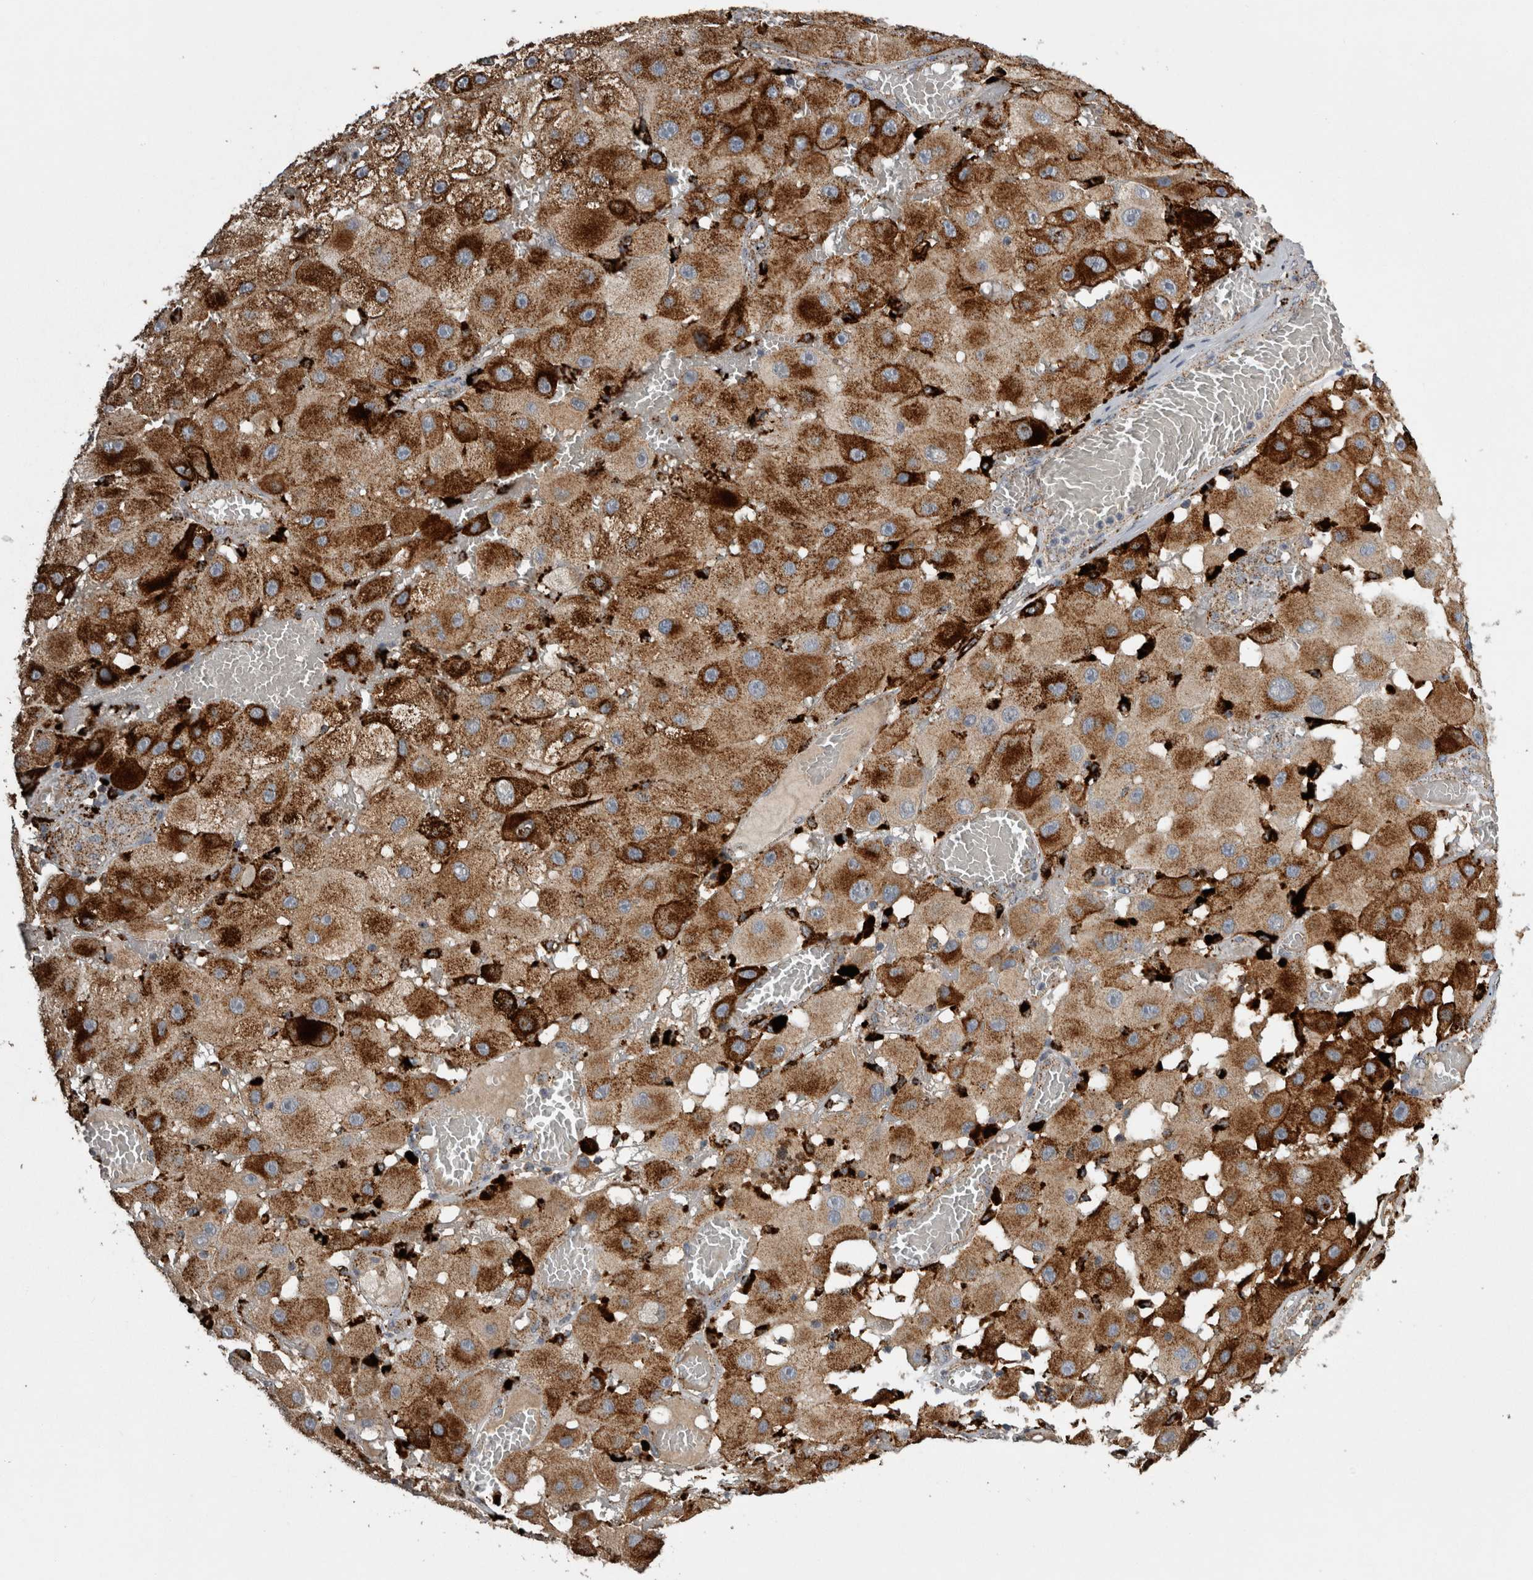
{"staining": {"intensity": "strong", "quantity": ">75%", "location": "cytoplasmic/membranous"}, "tissue": "melanoma", "cell_type": "Tumor cells", "image_type": "cancer", "snomed": [{"axis": "morphology", "description": "Malignant melanoma, NOS"}, {"axis": "topography", "description": "Skin"}], "caption": "Immunohistochemical staining of human melanoma demonstrates high levels of strong cytoplasmic/membranous protein staining in approximately >75% of tumor cells.", "gene": "CTSZ", "patient": {"sex": "female", "age": 81}}